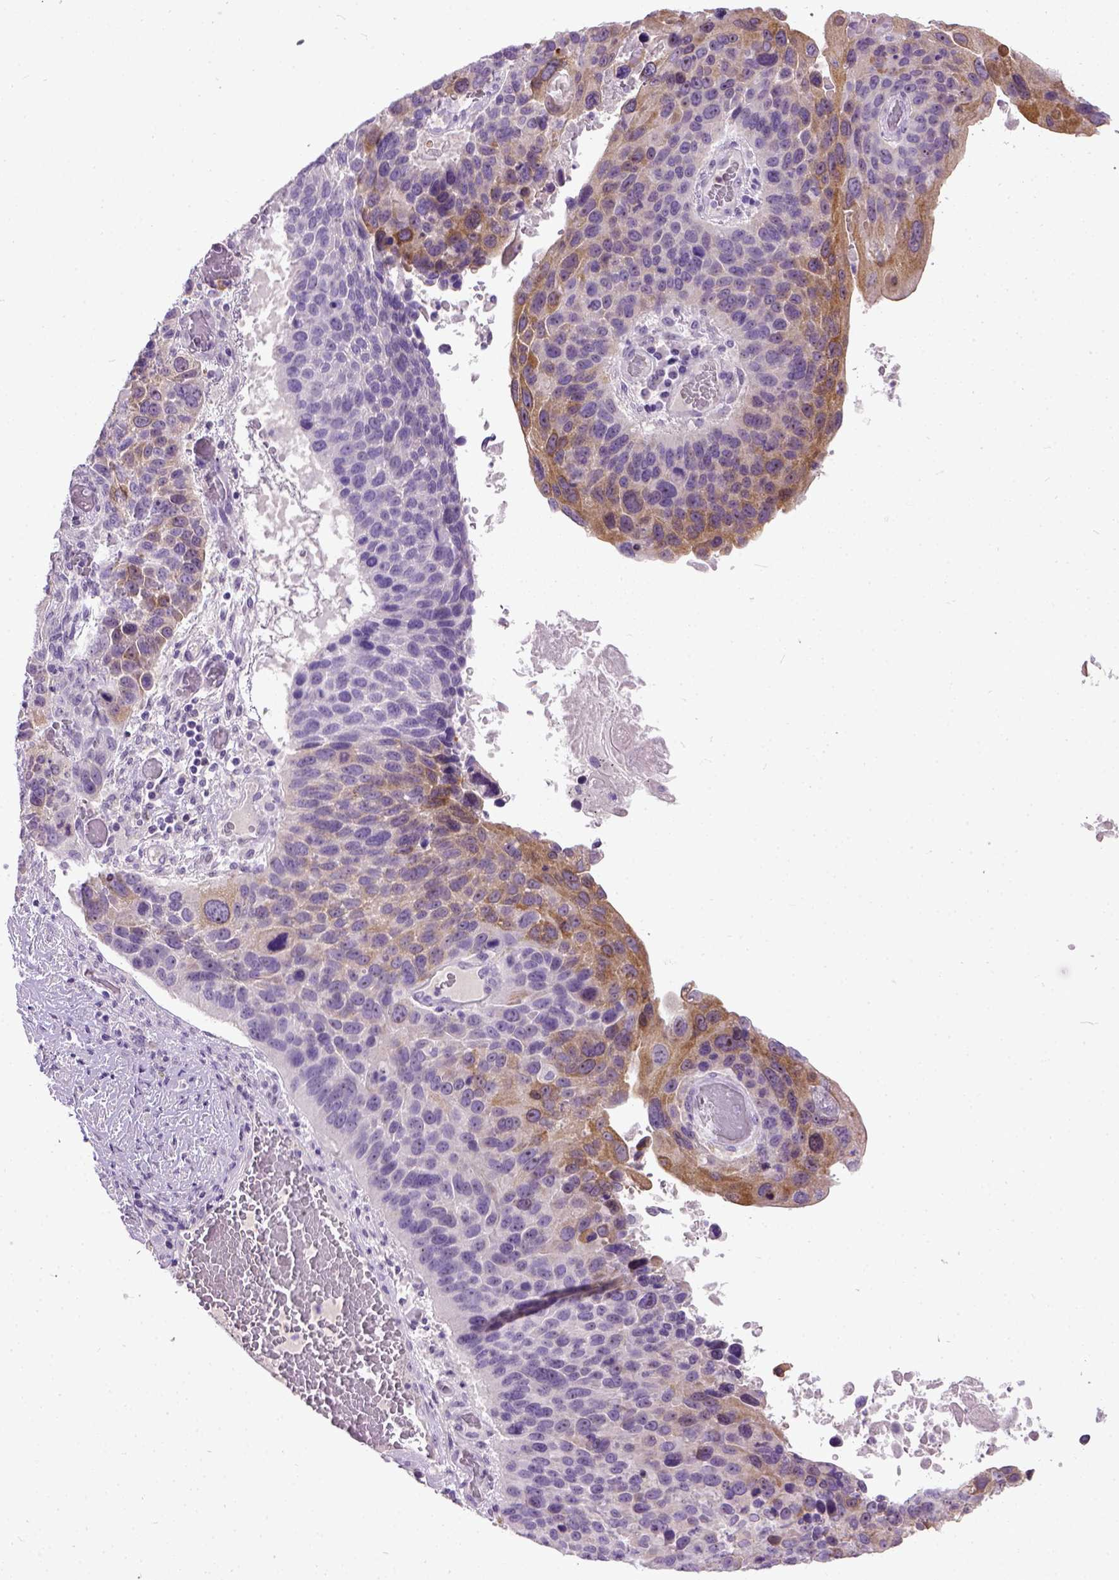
{"staining": {"intensity": "moderate", "quantity": "<25%", "location": "cytoplasmic/membranous"}, "tissue": "lung cancer", "cell_type": "Tumor cells", "image_type": "cancer", "snomed": [{"axis": "morphology", "description": "Squamous cell carcinoma, NOS"}, {"axis": "topography", "description": "Lung"}], "caption": "Immunohistochemistry (IHC) micrograph of neoplastic tissue: human lung squamous cell carcinoma stained using IHC reveals low levels of moderate protein expression localized specifically in the cytoplasmic/membranous of tumor cells, appearing as a cytoplasmic/membranous brown color.", "gene": "MAPT", "patient": {"sex": "male", "age": 68}}